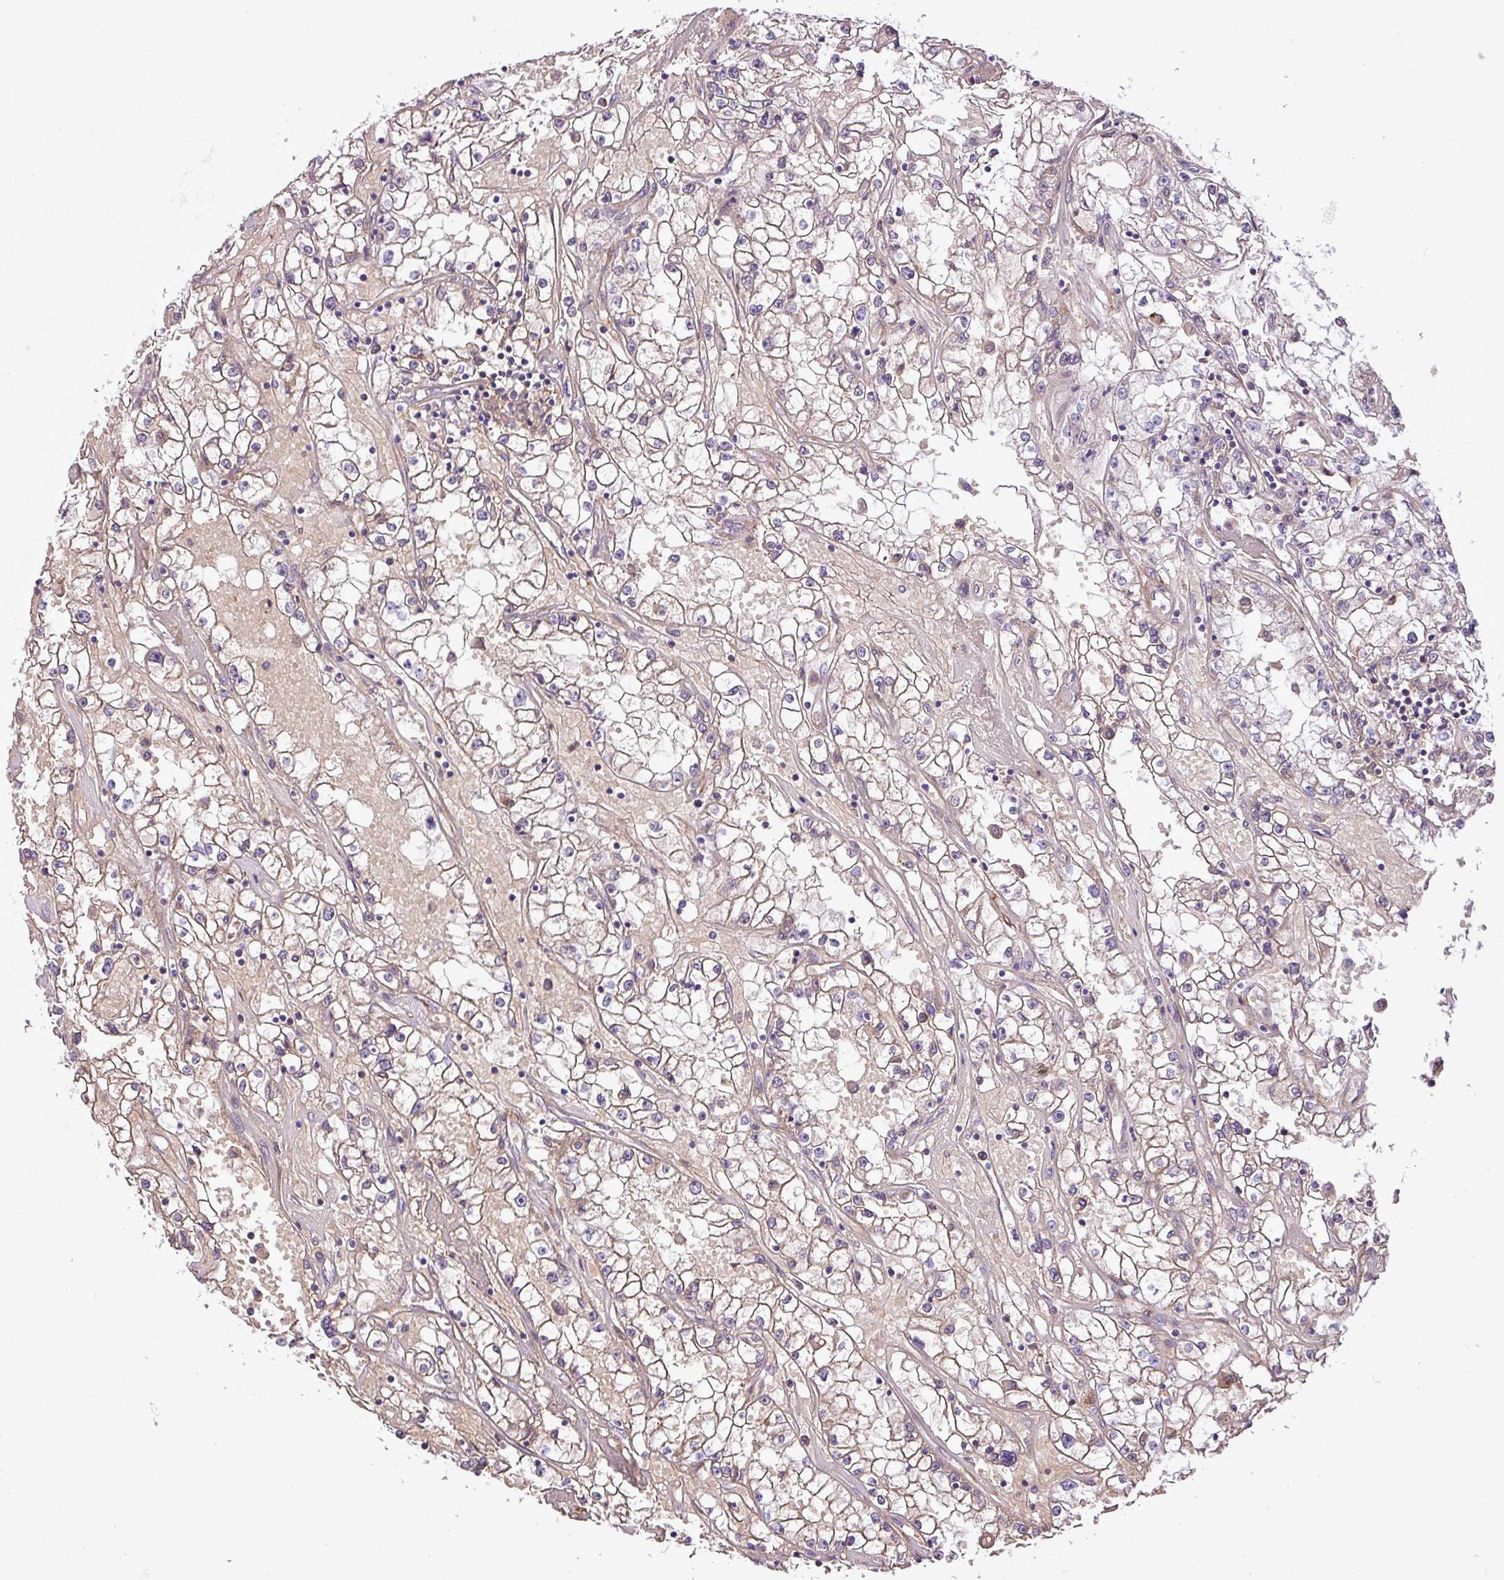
{"staining": {"intensity": "weak", "quantity": "25%-75%", "location": "cytoplasmic/membranous"}, "tissue": "renal cancer", "cell_type": "Tumor cells", "image_type": "cancer", "snomed": [{"axis": "morphology", "description": "Adenocarcinoma, NOS"}, {"axis": "topography", "description": "Kidney"}], "caption": "Renal cancer (adenocarcinoma) stained with a protein marker exhibits weak staining in tumor cells.", "gene": "NBEAL2", "patient": {"sex": "male", "age": 56}}